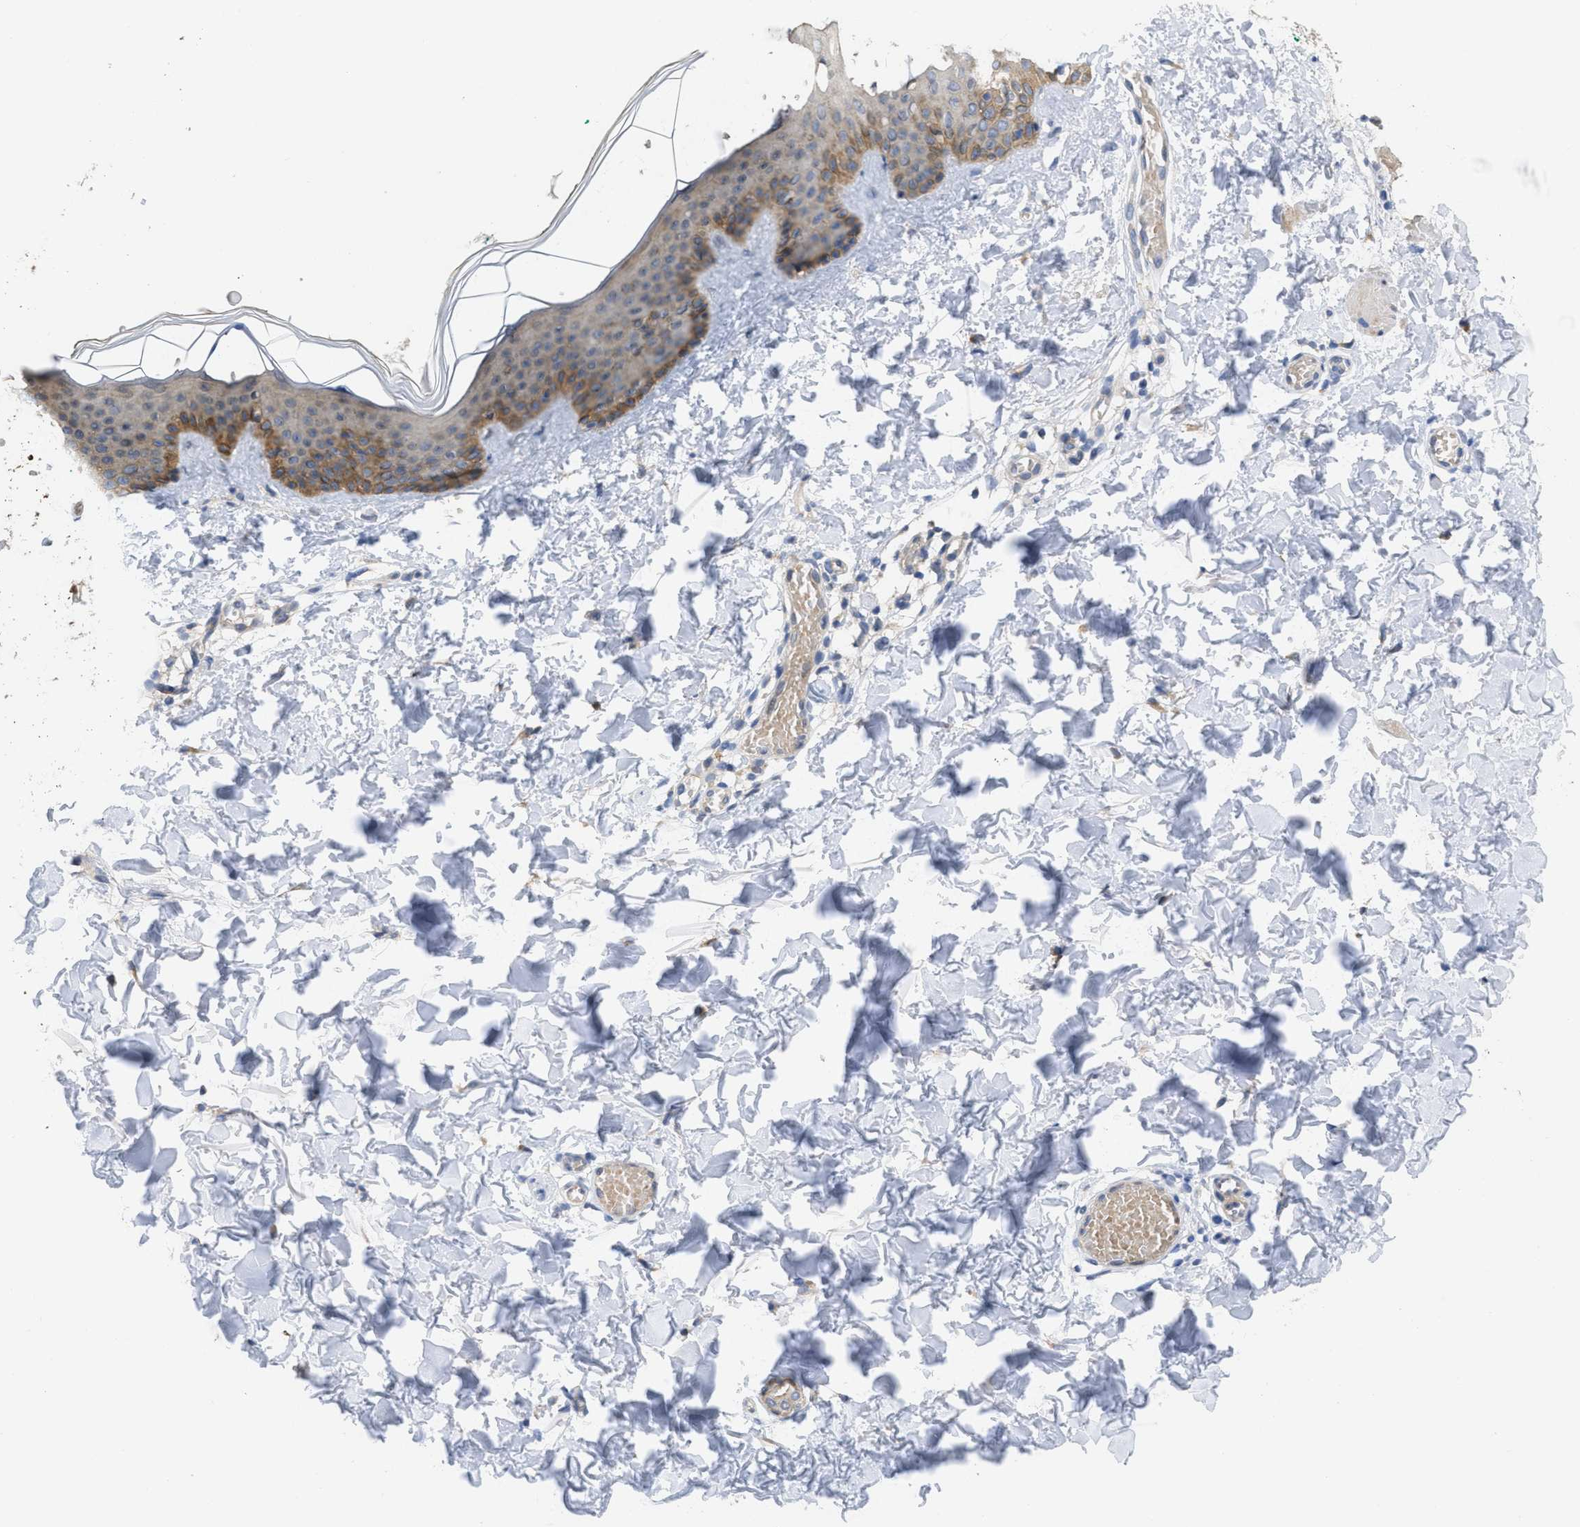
{"staining": {"intensity": "weak", "quantity": "25%-75%", "location": "cytoplasmic/membranous"}, "tissue": "skin", "cell_type": "Fibroblasts", "image_type": "normal", "snomed": [{"axis": "morphology", "description": "Normal tissue, NOS"}, {"axis": "topography", "description": "Skin"}], "caption": "Weak cytoplasmic/membranous protein positivity is identified in approximately 25%-75% of fibroblasts in skin. (DAB (3,3'-diaminobenzidine) IHC with brightfield microscopy, high magnification).", "gene": "CDPF1", "patient": {"sex": "male", "age": 30}}